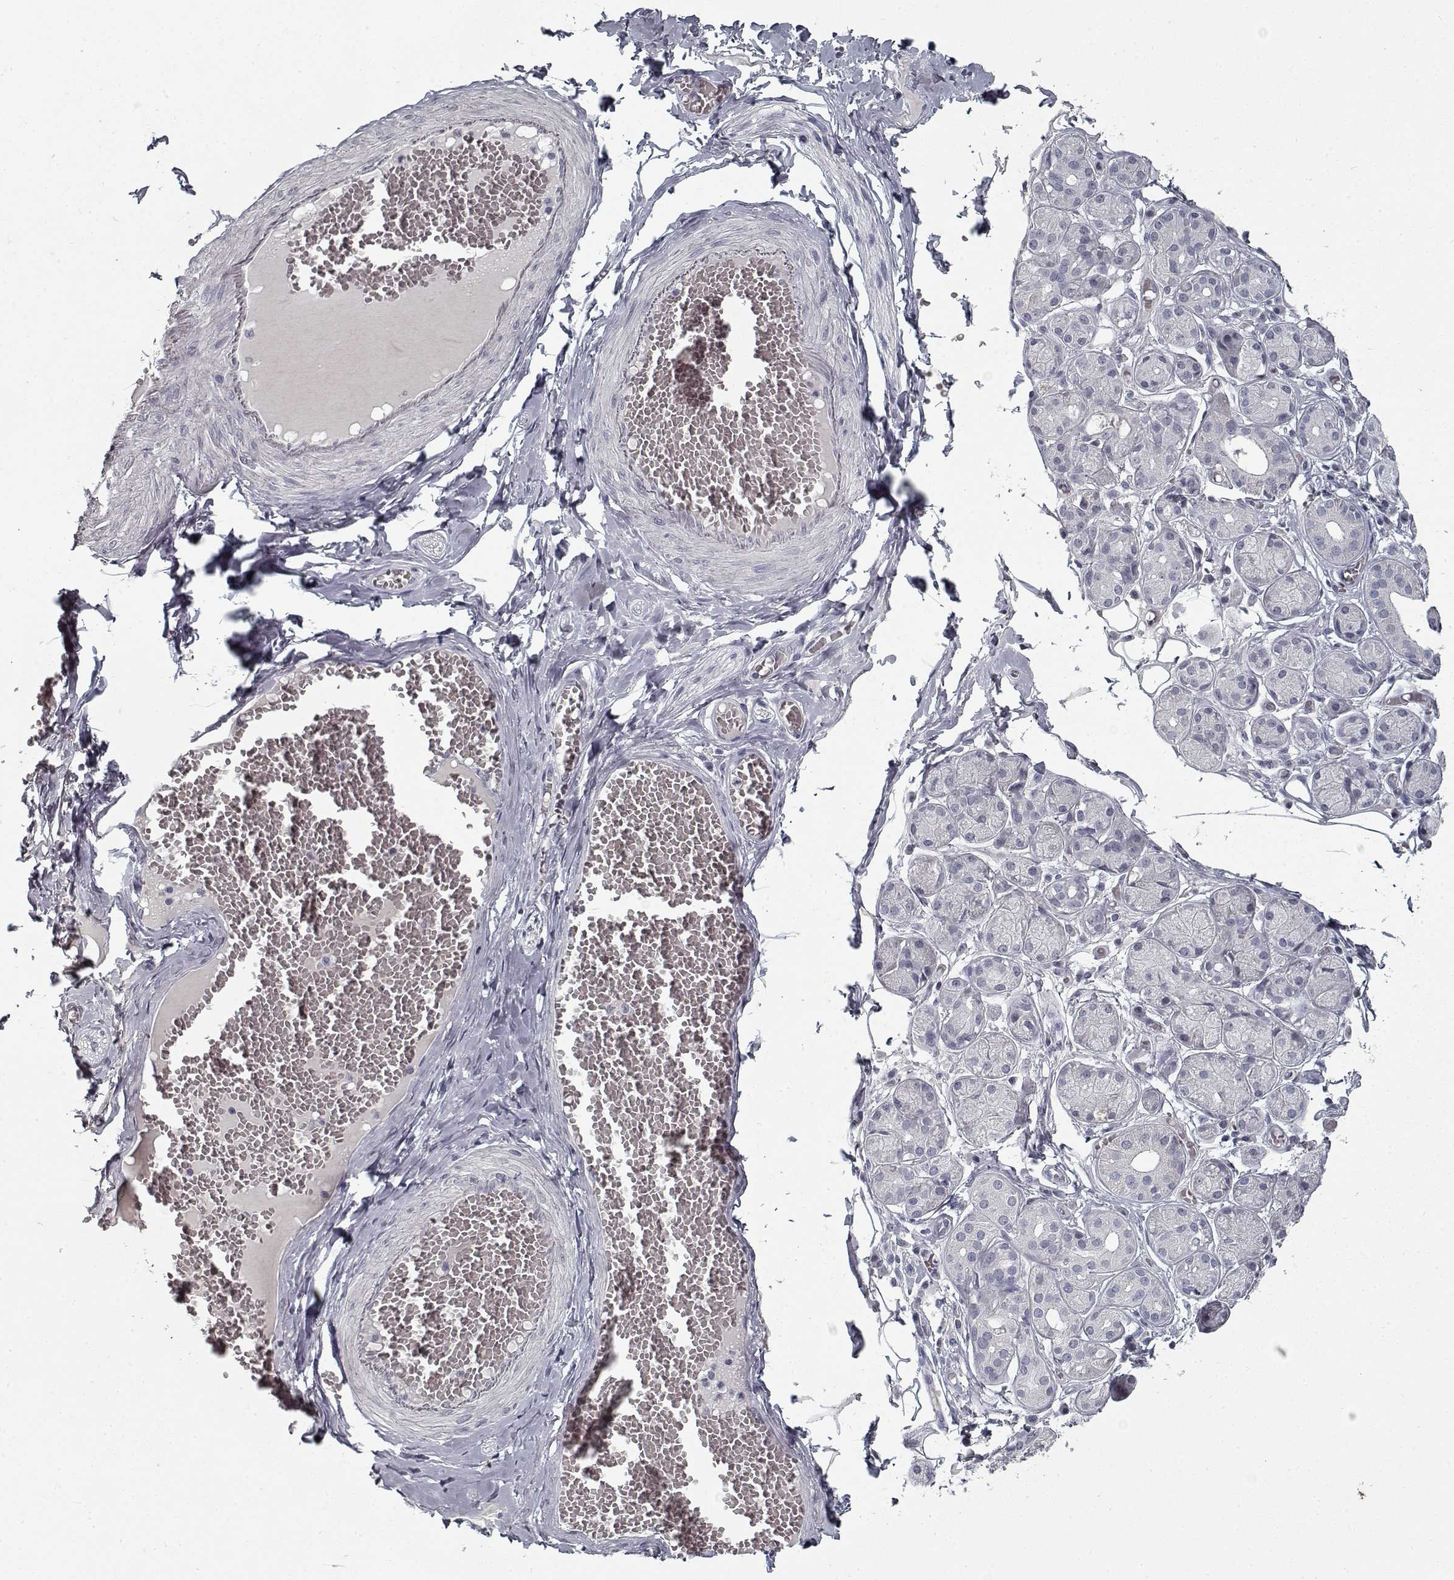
{"staining": {"intensity": "negative", "quantity": "none", "location": "none"}, "tissue": "salivary gland", "cell_type": "Glandular cells", "image_type": "normal", "snomed": [{"axis": "morphology", "description": "Normal tissue, NOS"}, {"axis": "topography", "description": "Salivary gland"}, {"axis": "topography", "description": "Peripheral nerve tissue"}], "caption": "A high-resolution photomicrograph shows immunohistochemistry (IHC) staining of normal salivary gland, which demonstrates no significant staining in glandular cells.", "gene": "GAD2", "patient": {"sex": "male", "age": 71}}